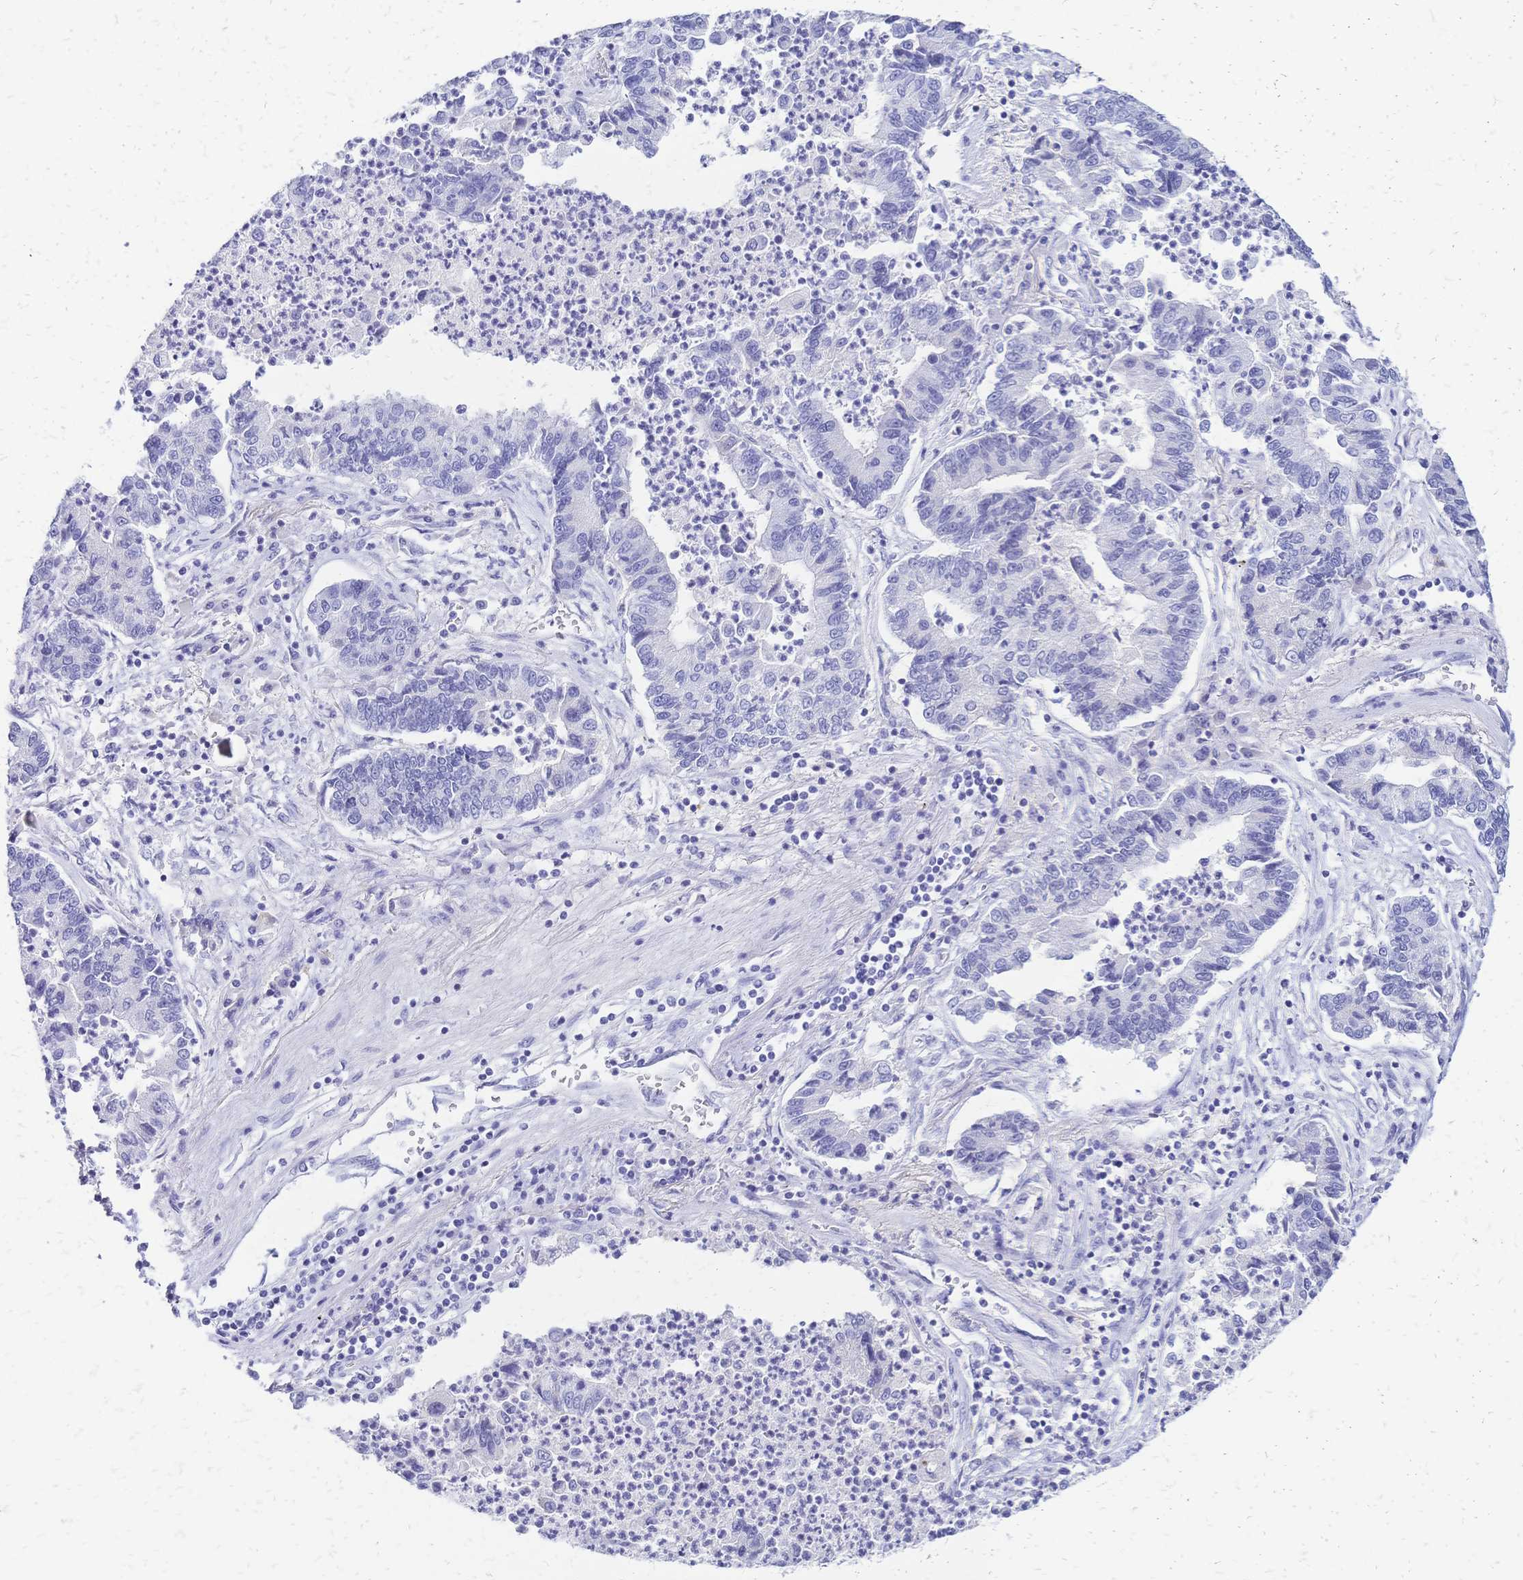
{"staining": {"intensity": "negative", "quantity": "none", "location": "none"}, "tissue": "lung cancer", "cell_type": "Tumor cells", "image_type": "cancer", "snomed": [{"axis": "morphology", "description": "Adenocarcinoma, NOS"}, {"axis": "topography", "description": "Lung"}], "caption": "High power microscopy micrograph of an immunohistochemistry photomicrograph of lung adenocarcinoma, revealing no significant expression in tumor cells. (Immunohistochemistry, brightfield microscopy, high magnification).", "gene": "FA2H", "patient": {"sex": "female", "age": 57}}